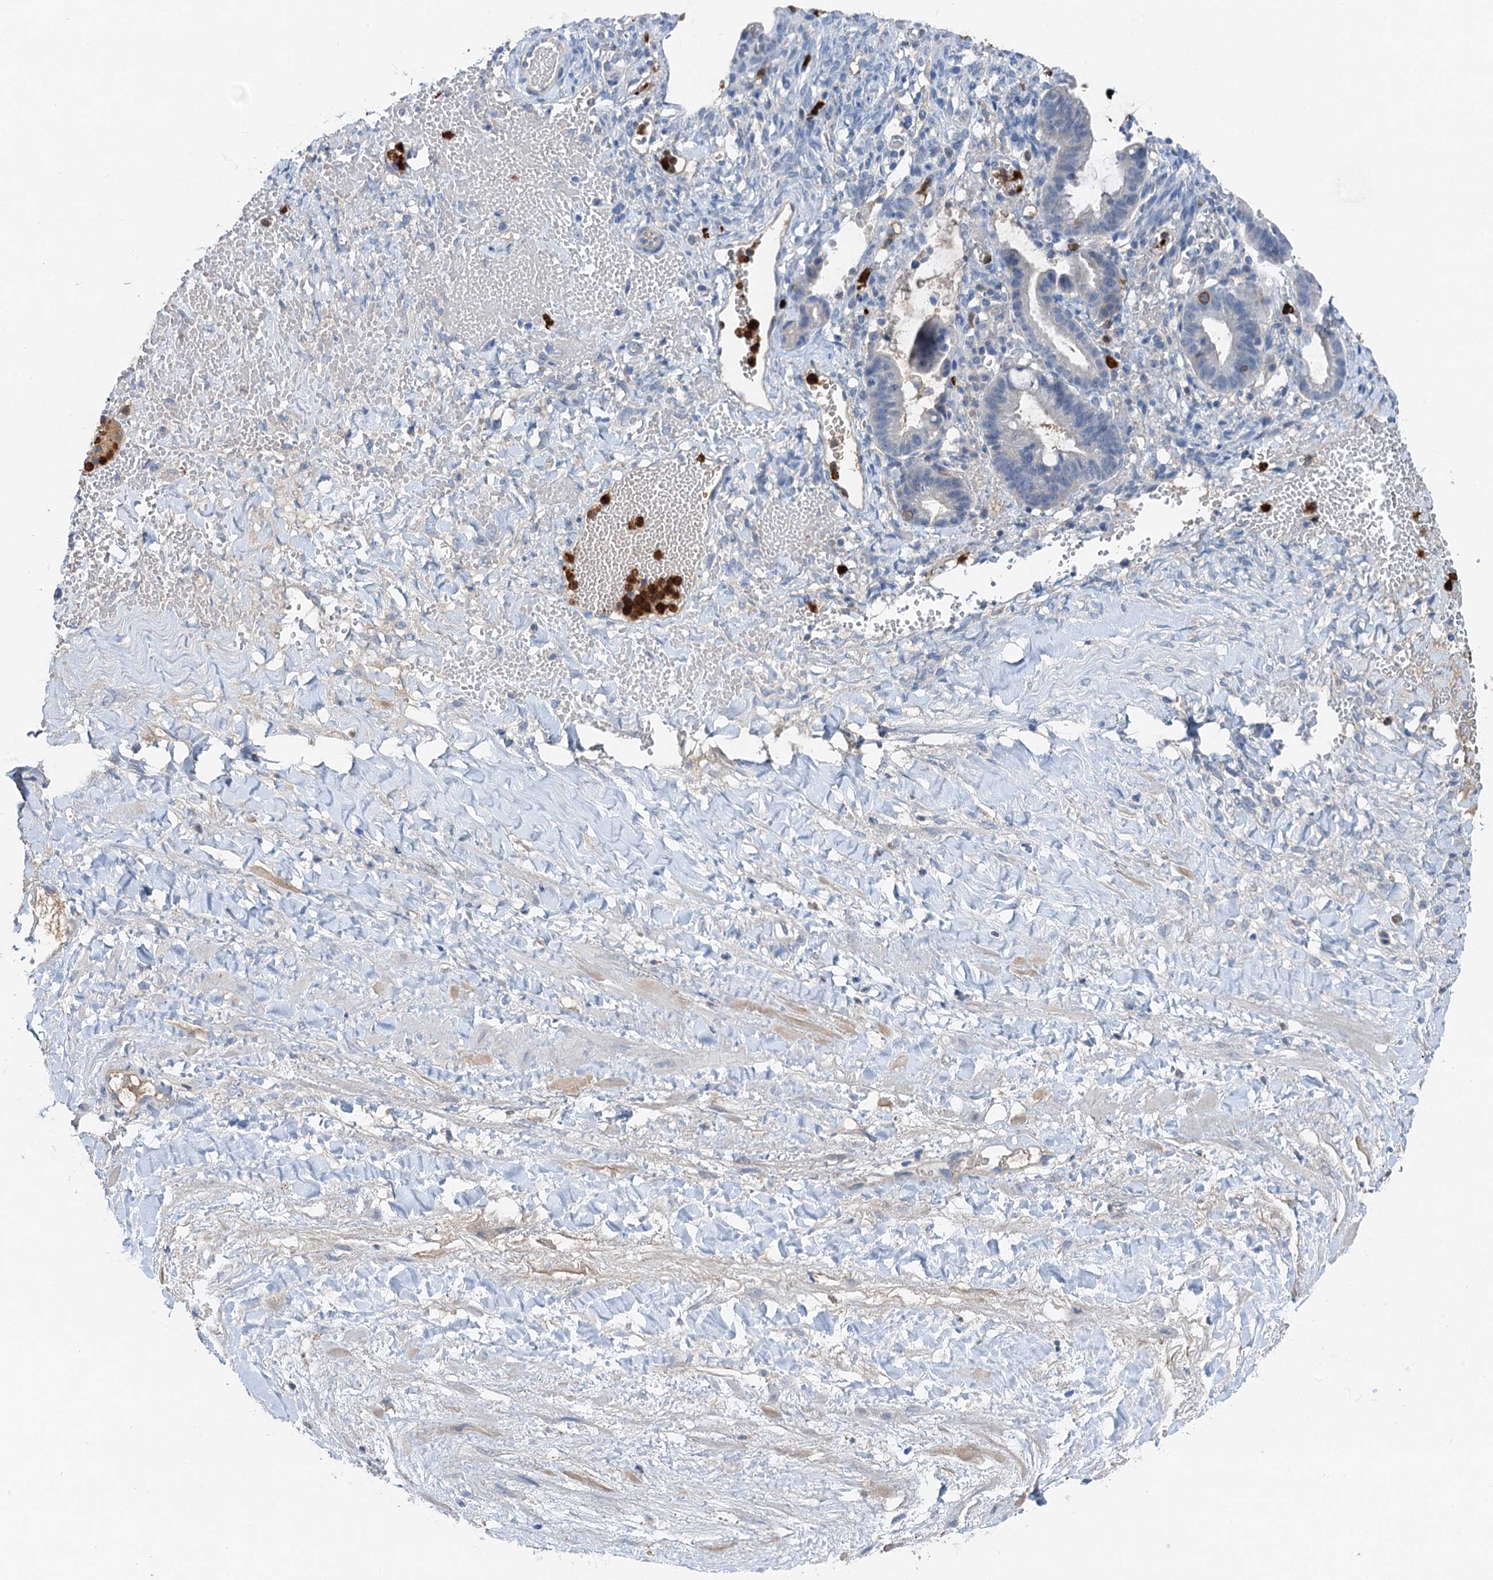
{"staining": {"intensity": "negative", "quantity": "none", "location": "none"}, "tissue": "ovarian cancer", "cell_type": "Tumor cells", "image_type": "cancer", "snomed": [{"axis": "morphology", "description": "Cystadenocarcinoma, mucinous, NOS"}, {"axis": "topography", "description": "Ovary"}], "caption": "IHC micrograph of human ovarian cancer (mucinous cystadenocarcinoma) stained for a protein (brown), which displays no positivity in tumor cells. (DAB immunohistochemistry, high magnification).", "gene": "OTOA", "patient": {"sex": "female", "age": 73}}